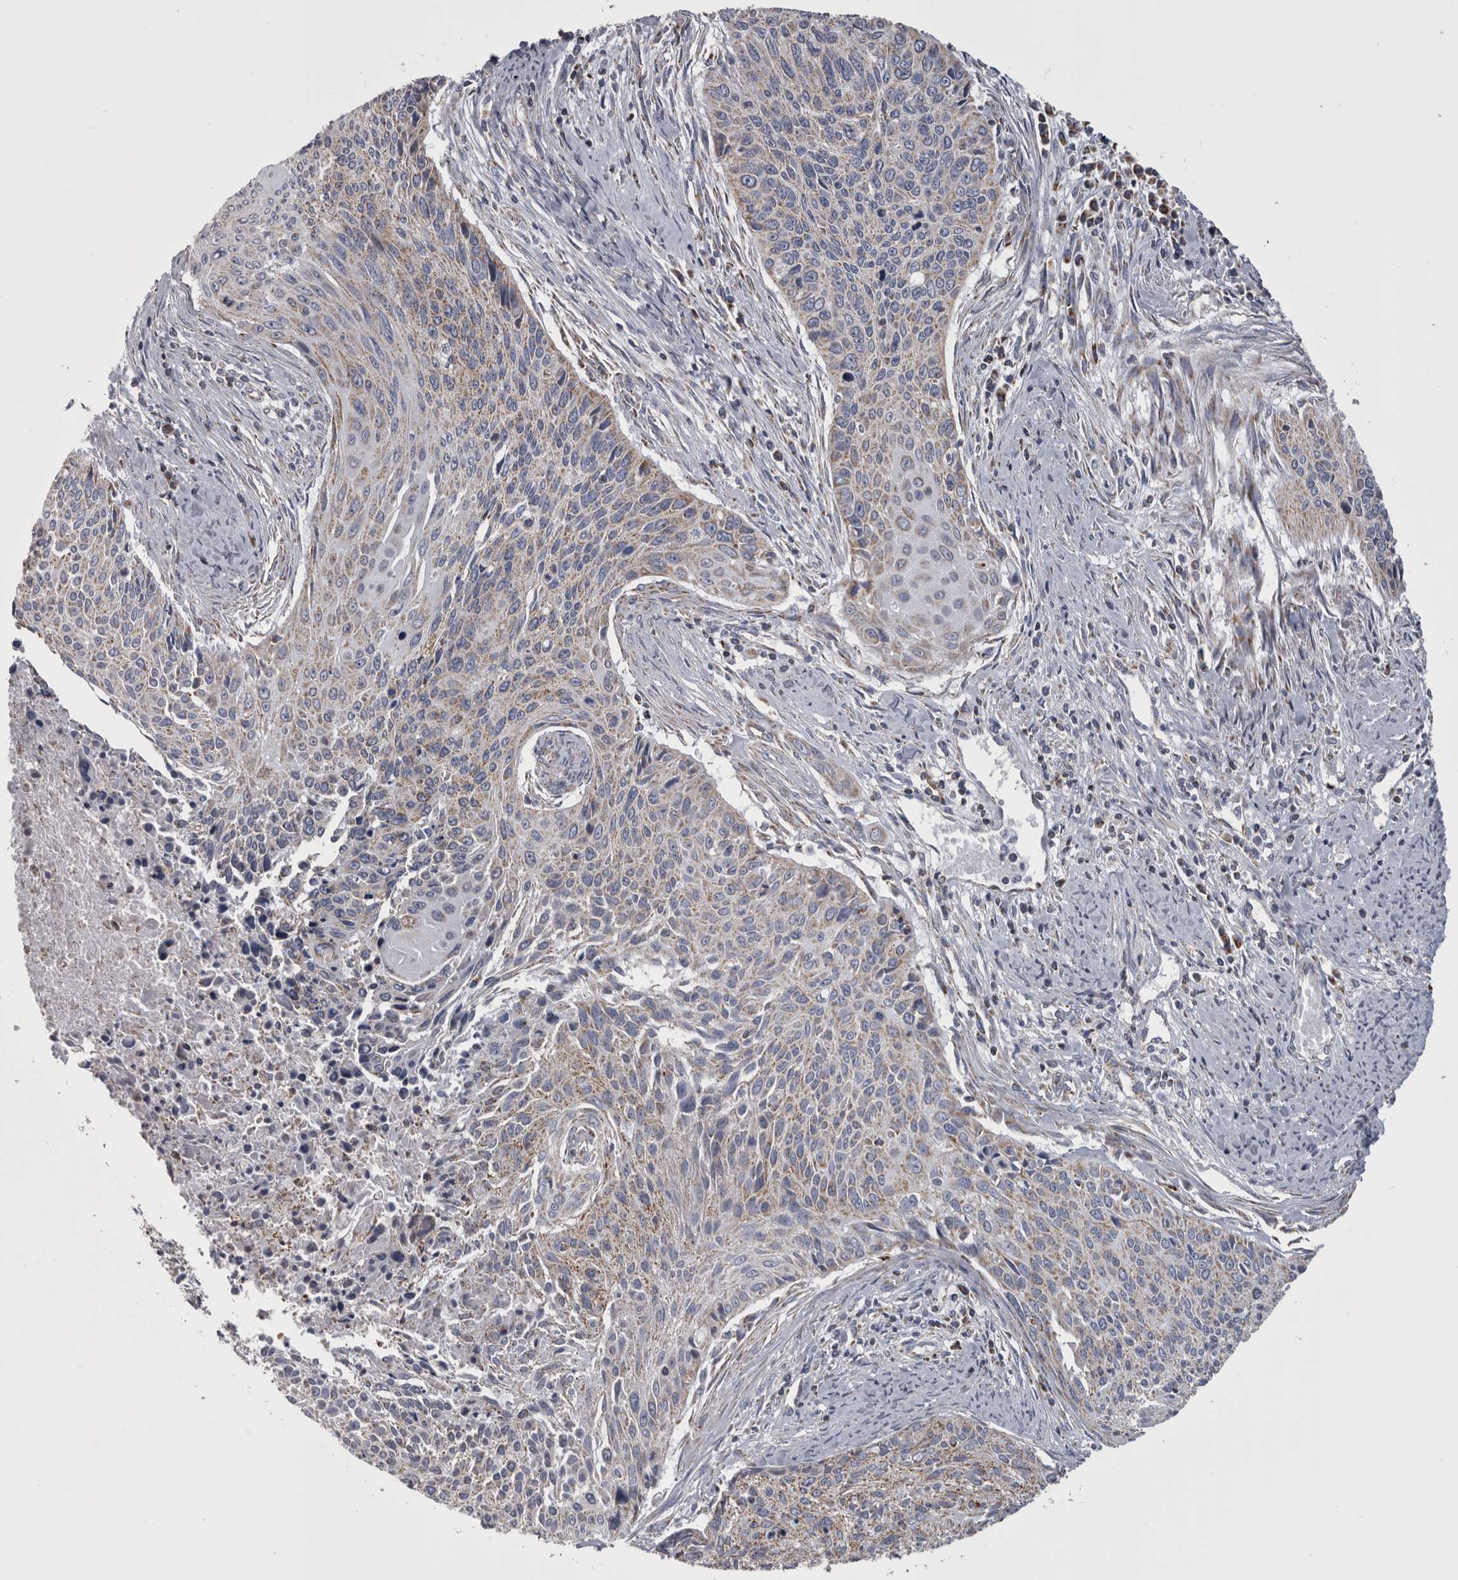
{"staining": {"intensity": "weak", "quantity": ">75%", "location": "cytoplasmic/membranous"}, "tissue": "cervical cancer", "cell_type": "Tumor cells", "image_type": "cancer", "snomed": [{"axis": "morphology", "description": "Squamous cell carcinoma, NOS"}, {"axis": "topography", "description": "Cervix"}], "caption": "Squamous cell carcinoma (cervical) stained for a protein exhibits weak cytoplasmic/membranous positivity in tumor cells. The staining was performed using DAB to visualize the protein expression in brown, while the nuclei were stained in blue with hematoxylin (Magnification: 20x).", "gene": "MDH2", "patient": {"sex": "female", "age": 55}}